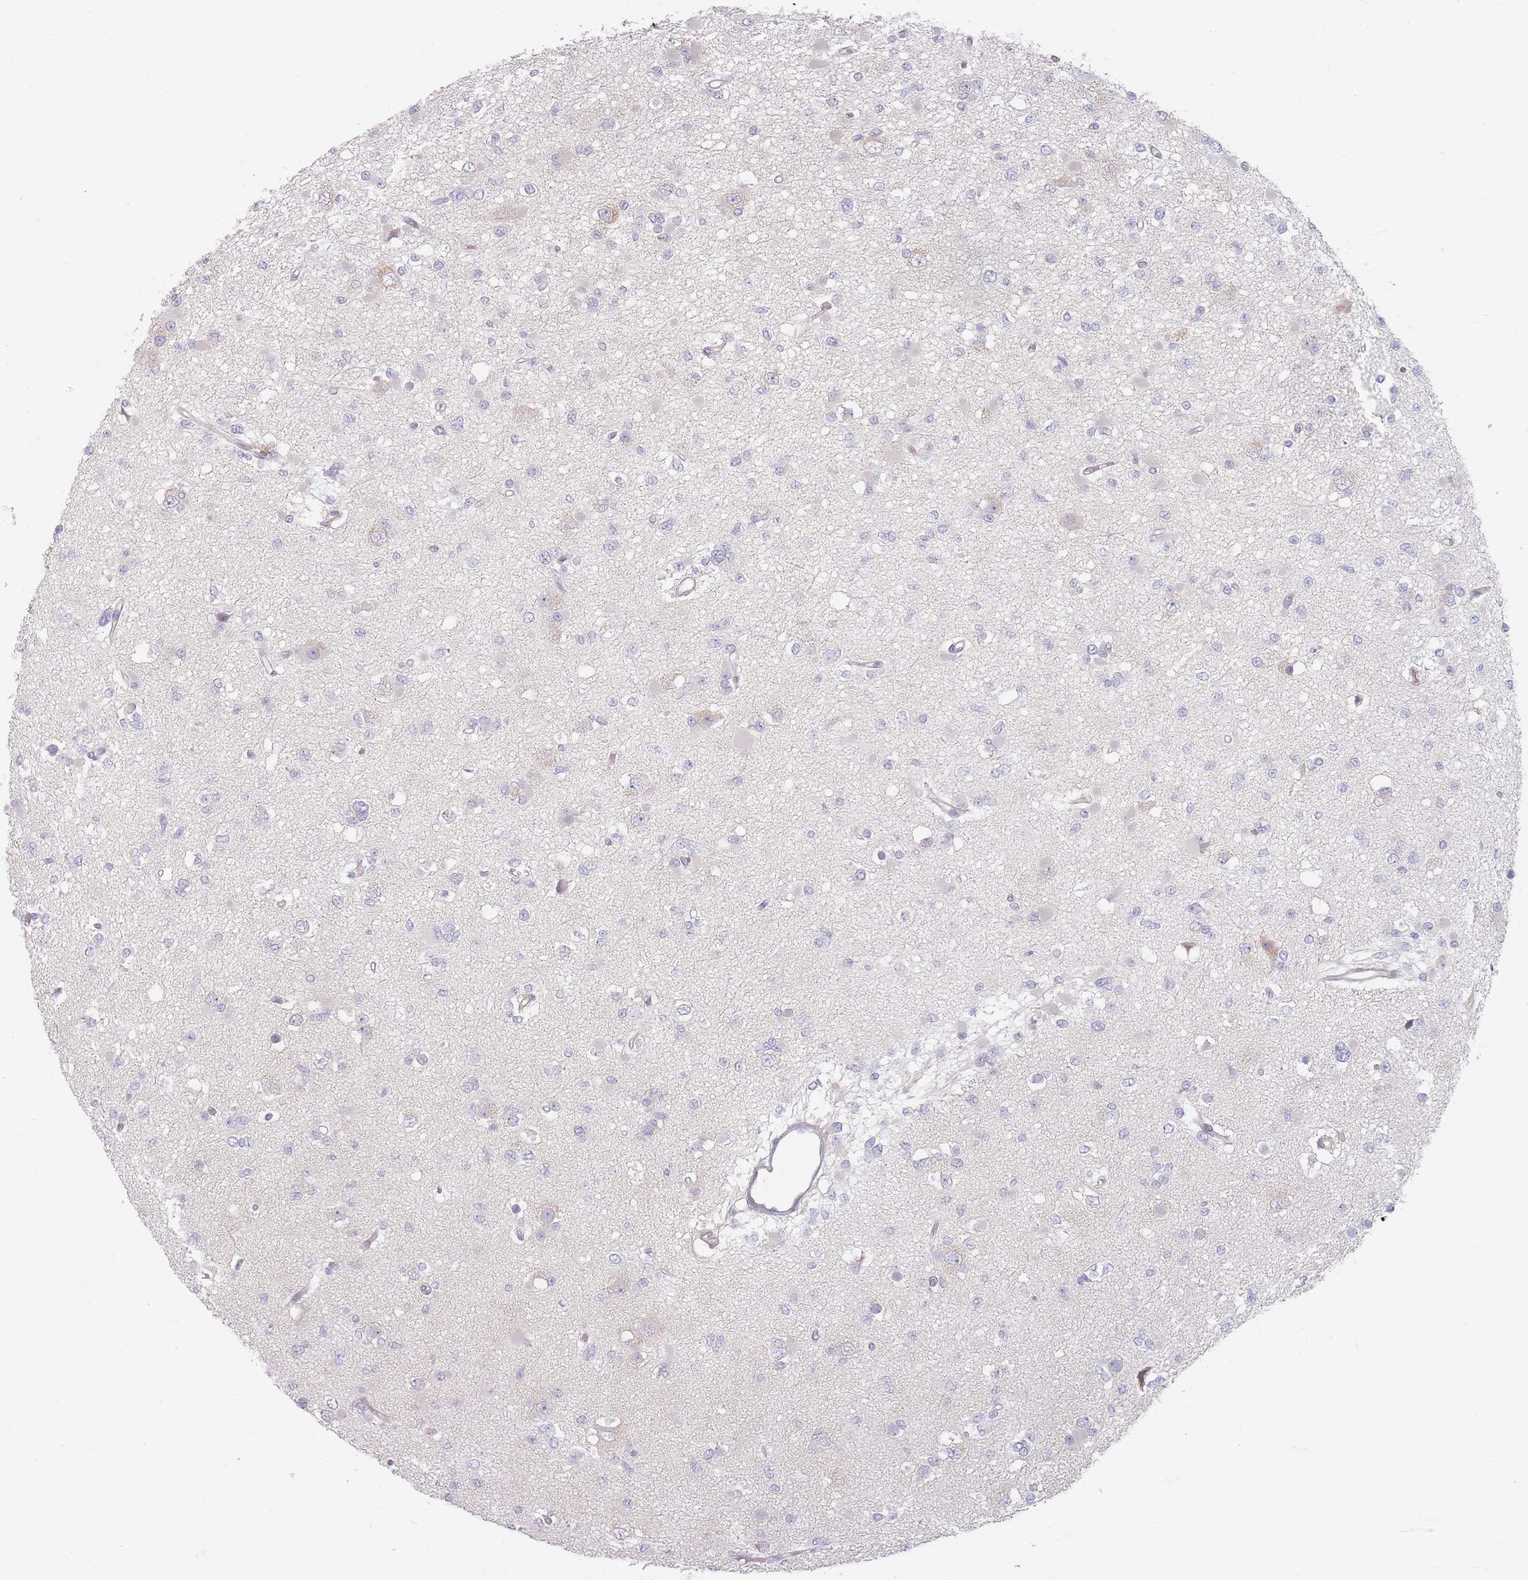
{"staining": {"intensity": "negative", "quantity": "none", "location": "none"}, "tissue": "glioma", "cell_type": "Tumor cells", "image_type": "cancer", "snomed": [{"axis": "morphology", "description": "Glioma, malignant, Low grade"}, {"axis": "topography", "description": "Brain"}], "caption": "High power microscopy image of an immunohistochemistry (IHC) micrograph of glioma, revealing no significant staining in tumor cells.", "gene": "TMOD1", "patient": {"sex": "female", "age": 22}}